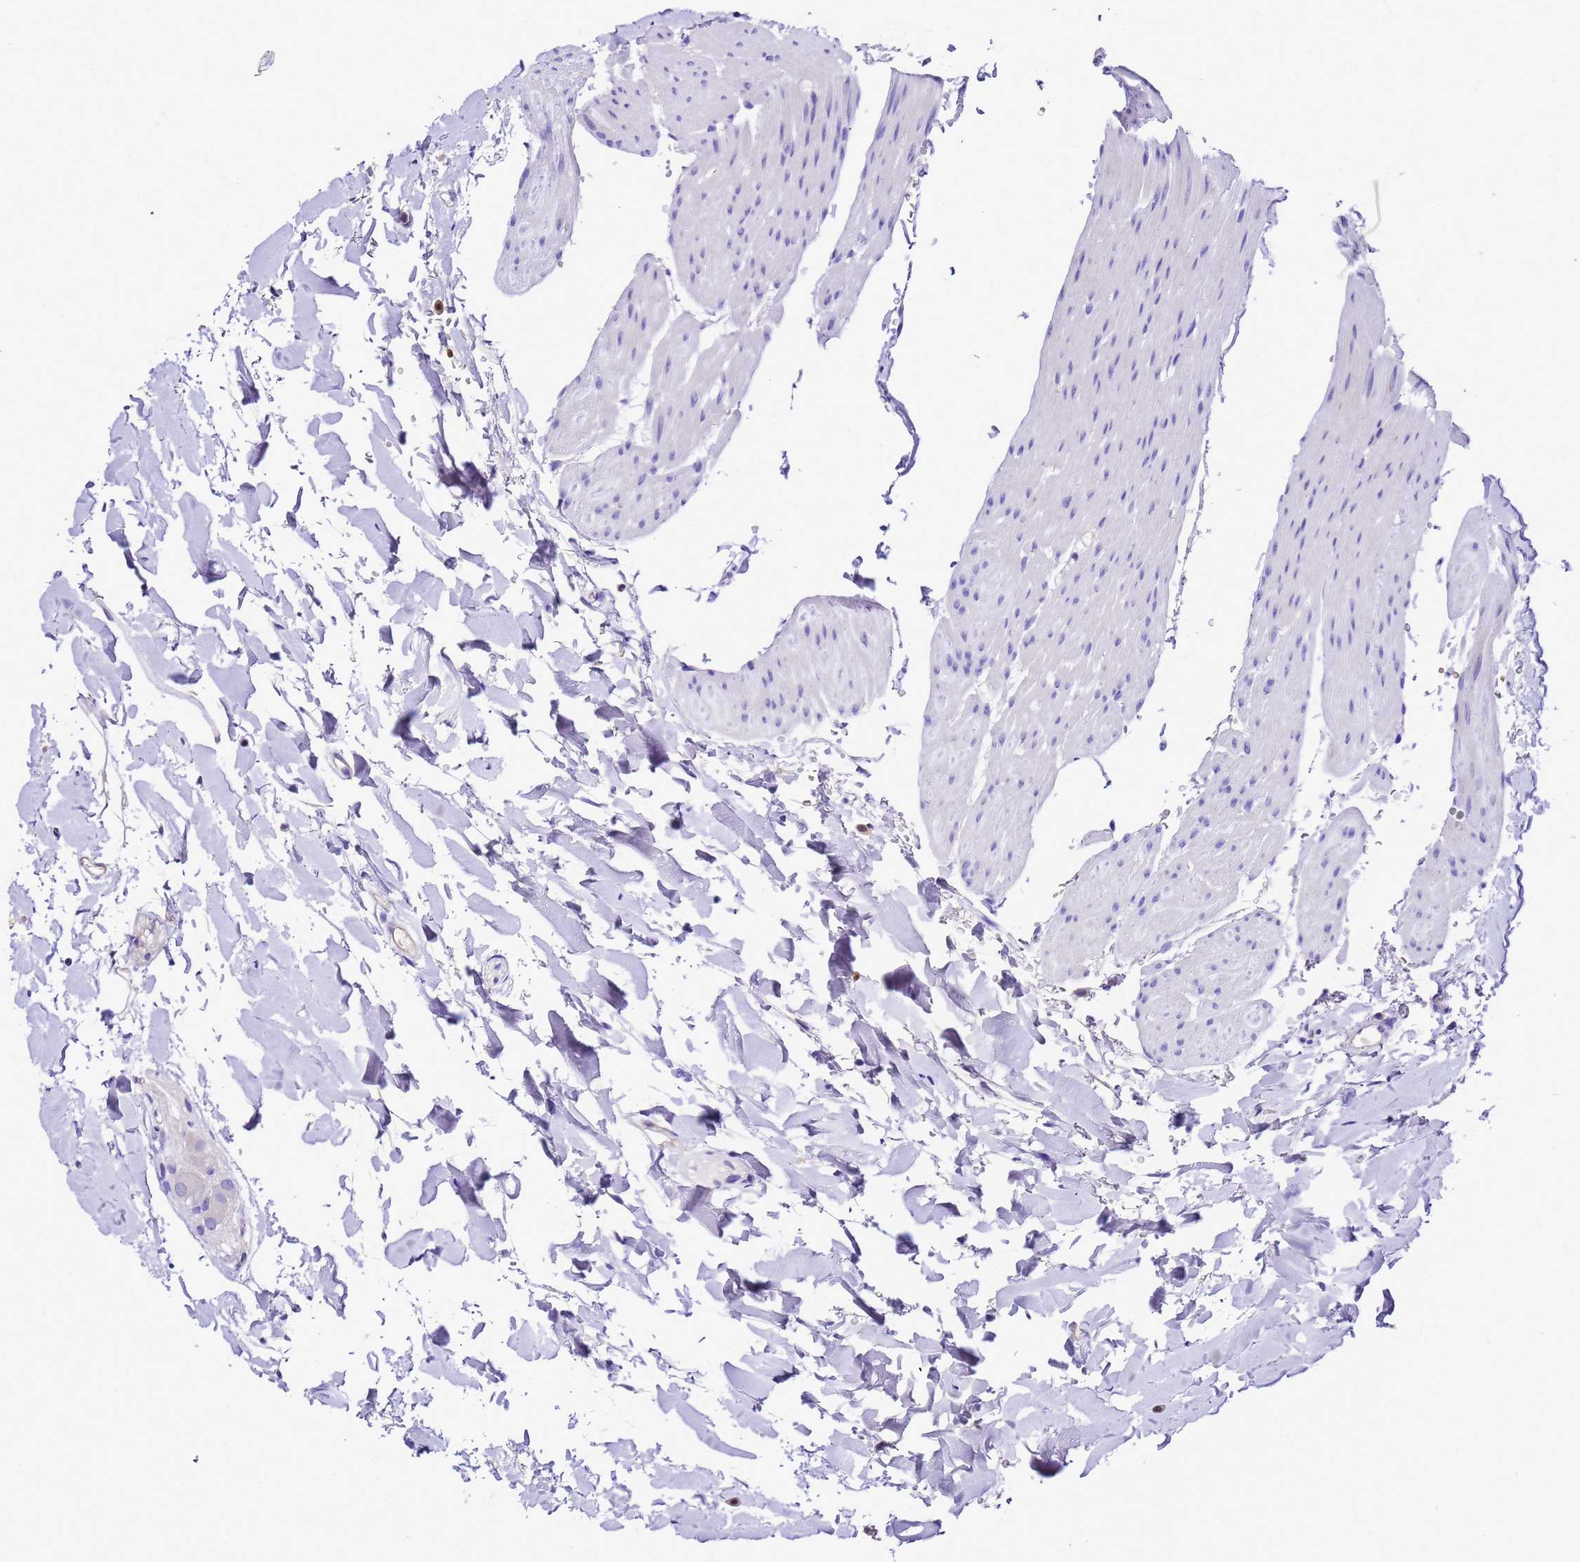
{"staining": {"intensity": "negative", "quantity": "none", "location": "none"}, "tissue": "colon", "cell_type": "Endothelial cells", "image_type": "normal", "snomed": [{"axis": "morphology", "description": "Normal tissue, NOS"}, {"axis": "topography", "description": "Colon"}], "caption": "Protein analysis of benign colon exhibits no significant positivity in endothelial cells.", "gene": "UGT2A1", "patient": {"sex": "male", "age": 75}}